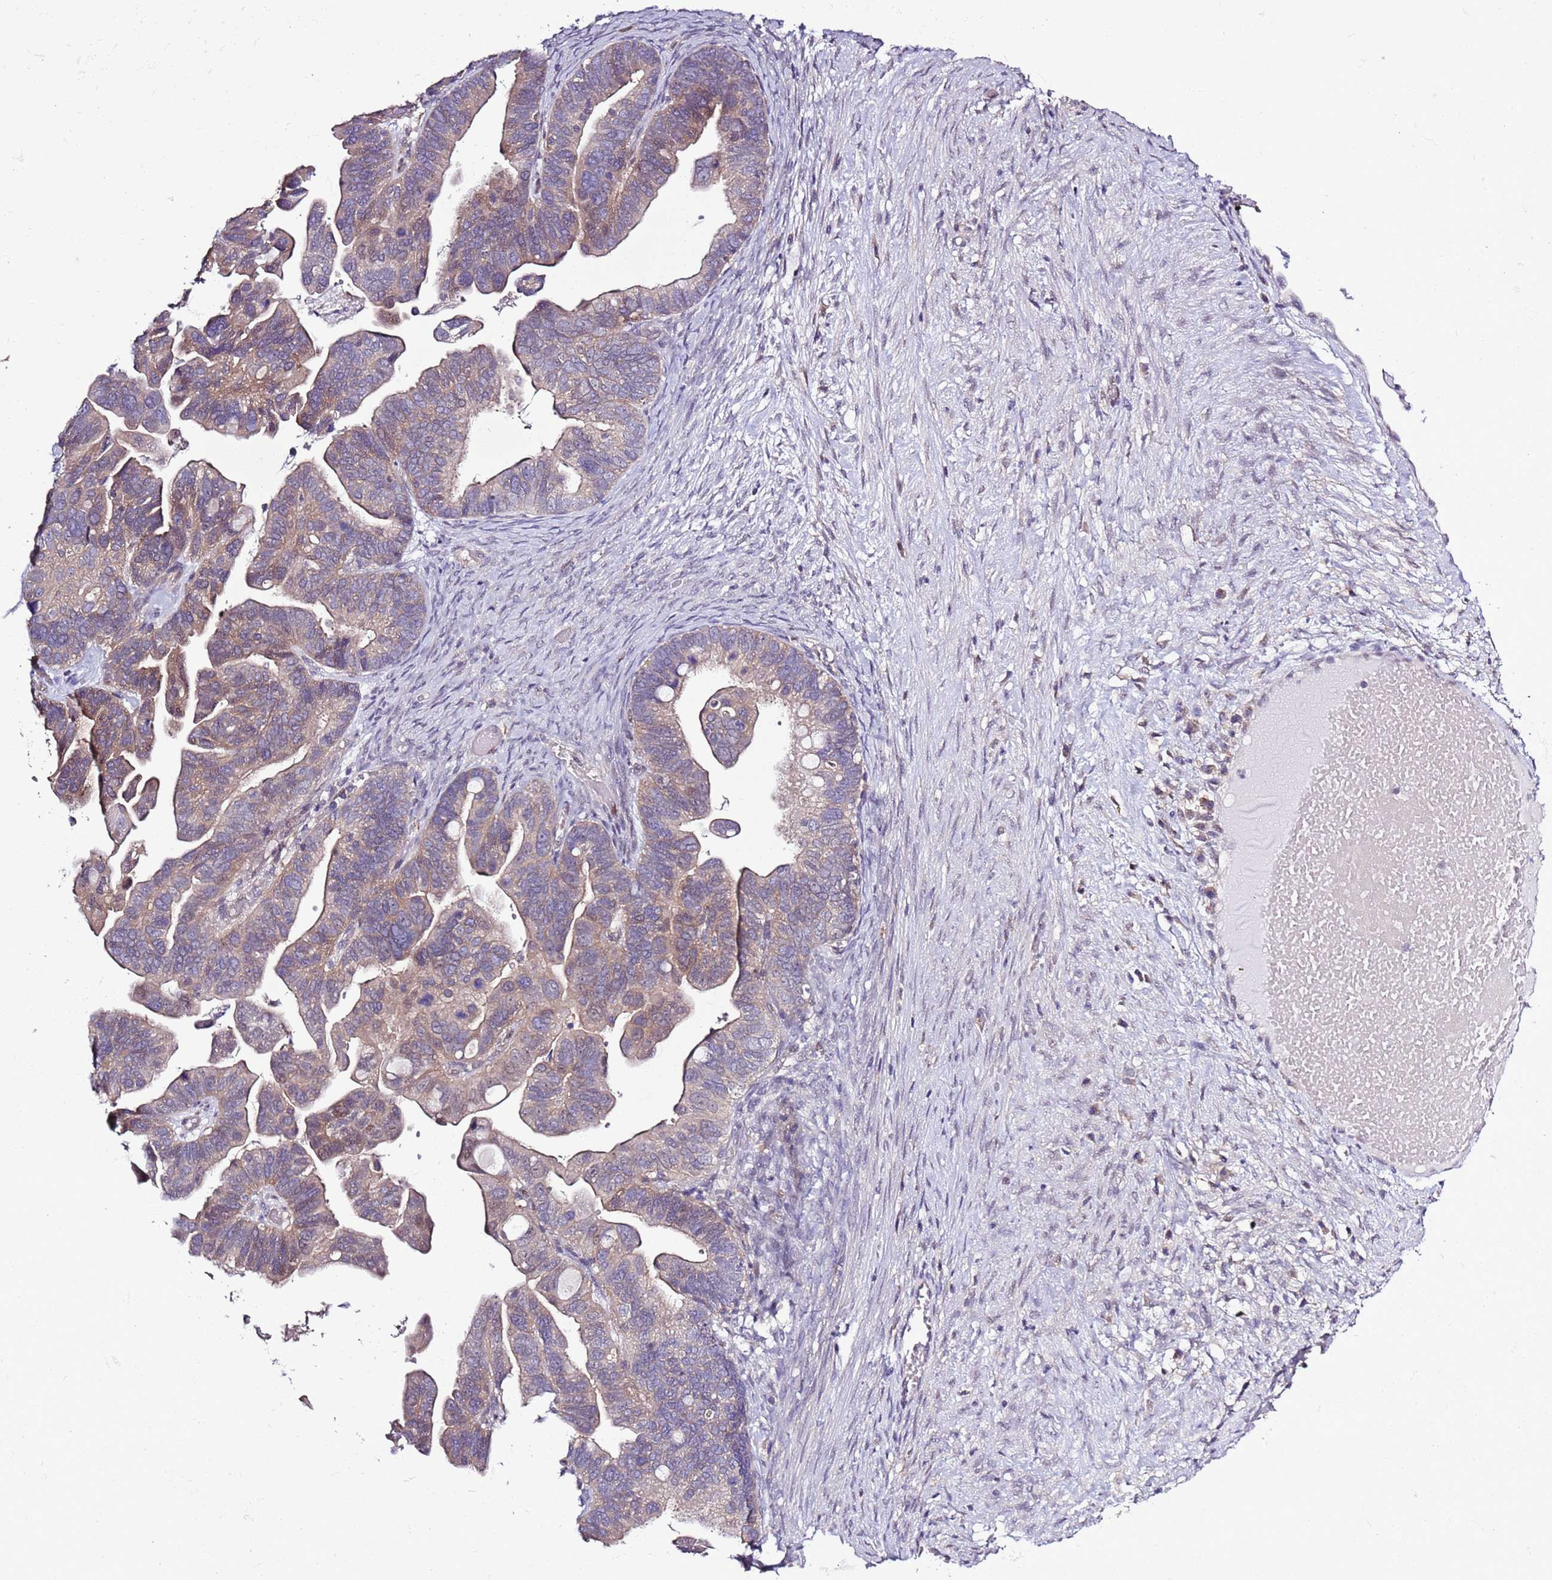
{"staining": {"intensity": "weak", "quantity": "25%-75%", "location": "cytoplasmic/membranous"}, "tissue": "ovarian cancer", "cell_type": "Tumor cells", "image_type": "cancer", "snomed": [{"axis": "morphology", "description": "Cystadenocarcinoma, serous, NOS"}, {"axis": "topography", "description": "Ovary"}], "caption": "About 25%-75% of tumor cells in human serous cystadenocarcinoma (ovarian) demonstrate weak cytoplasmic/membranous protein expression as visualized by brown immunohistochemical staining.", "gene": "CAPN9", "patient": {"sex": "female", "age": 56}}